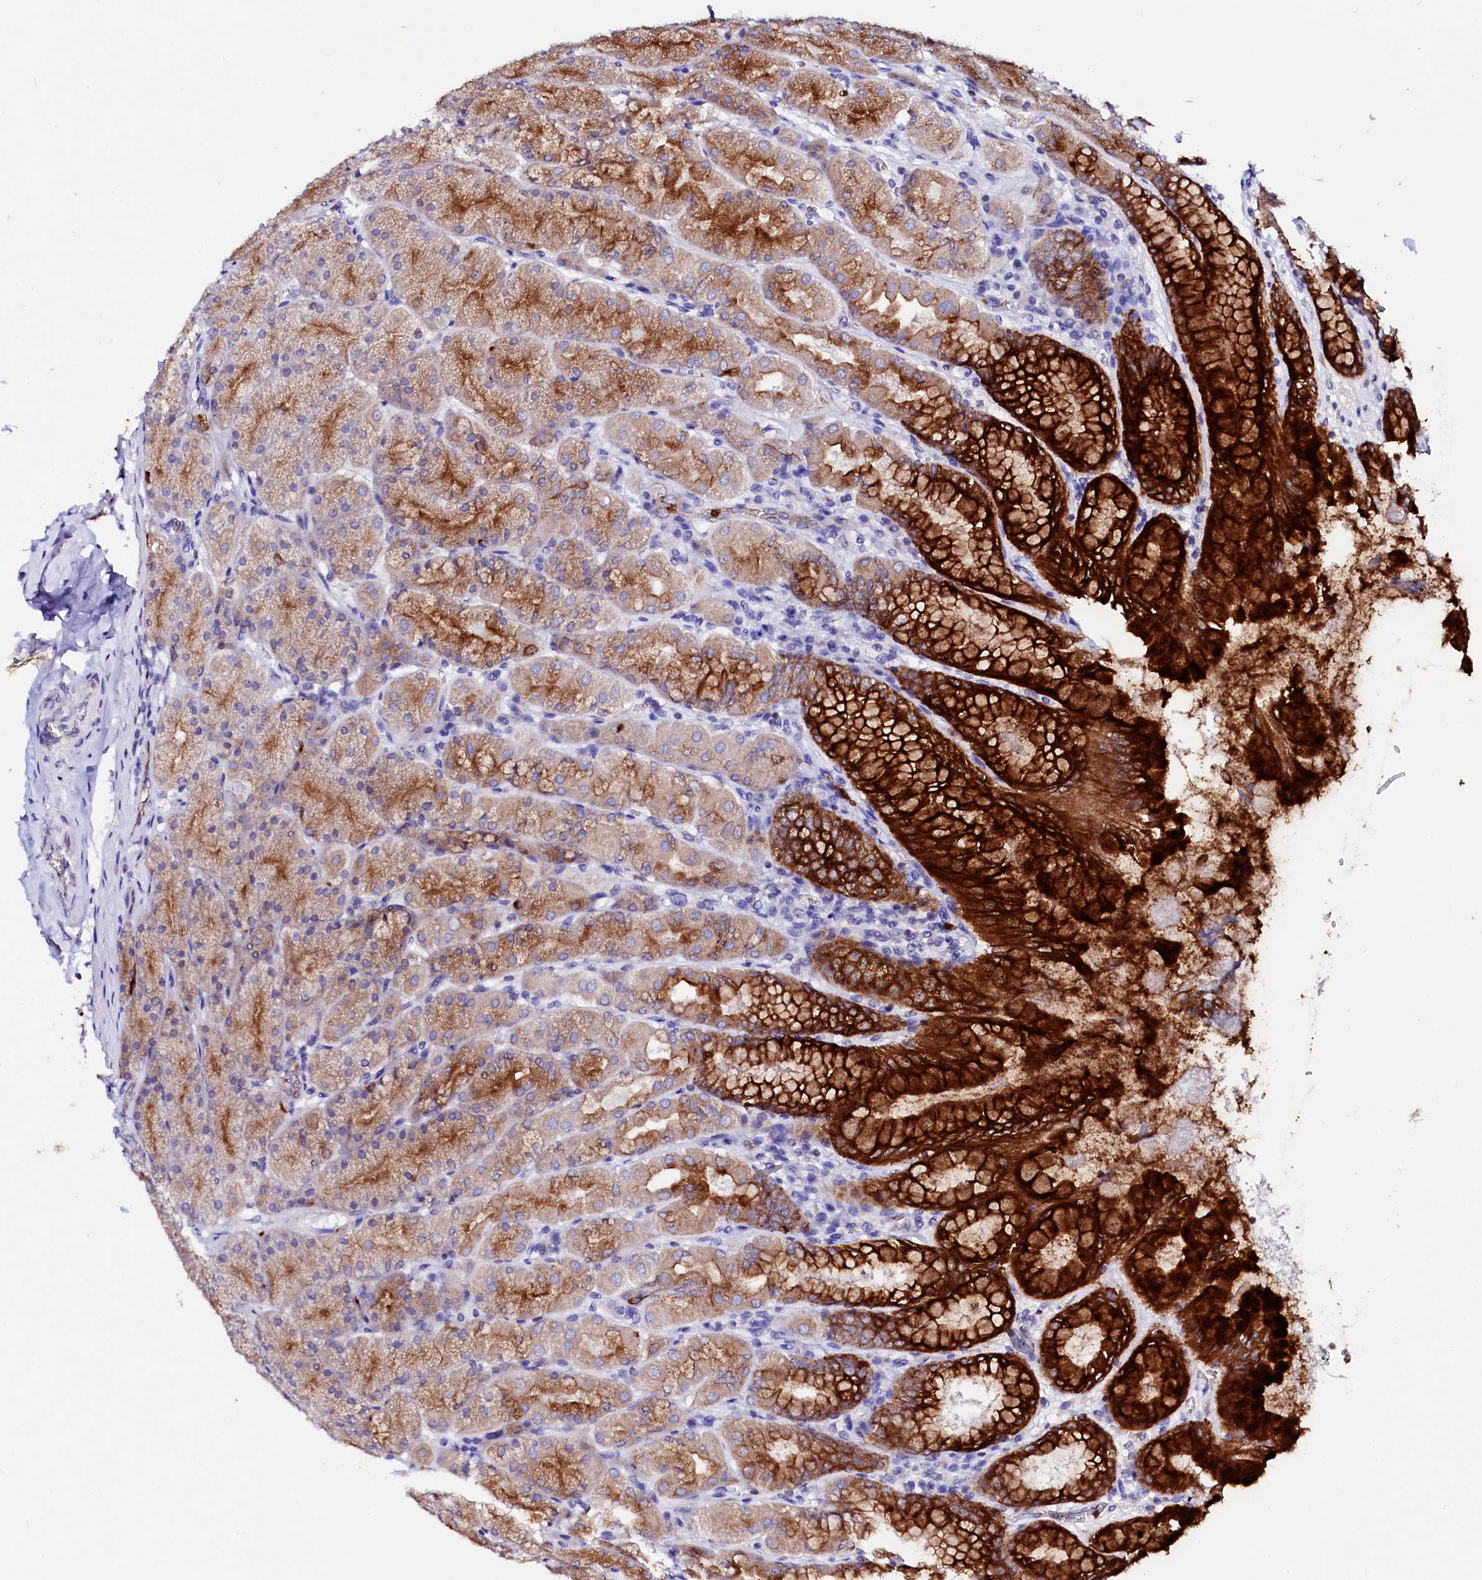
{"staining": {"intensity": "strong", "quantity": ">75%", "location": "cytoplasmic/membranous"}, "tissue": "stomach", "cell_type": "Glandular cells", "image_type": "normal", "snomed": [{"axis": "morphology", "description": "Normal tissue, NOS"}, {"axis": "topography", "description": "Stomach, upper"}], "caption": "Unremarkable stomach reveals strong cytoplasmic/membranous positivity in about >75% of glandular cells Nuclei are stained in blue..", "gene": "RAB27A", "patient": {"sex": "female", "age": 56}}